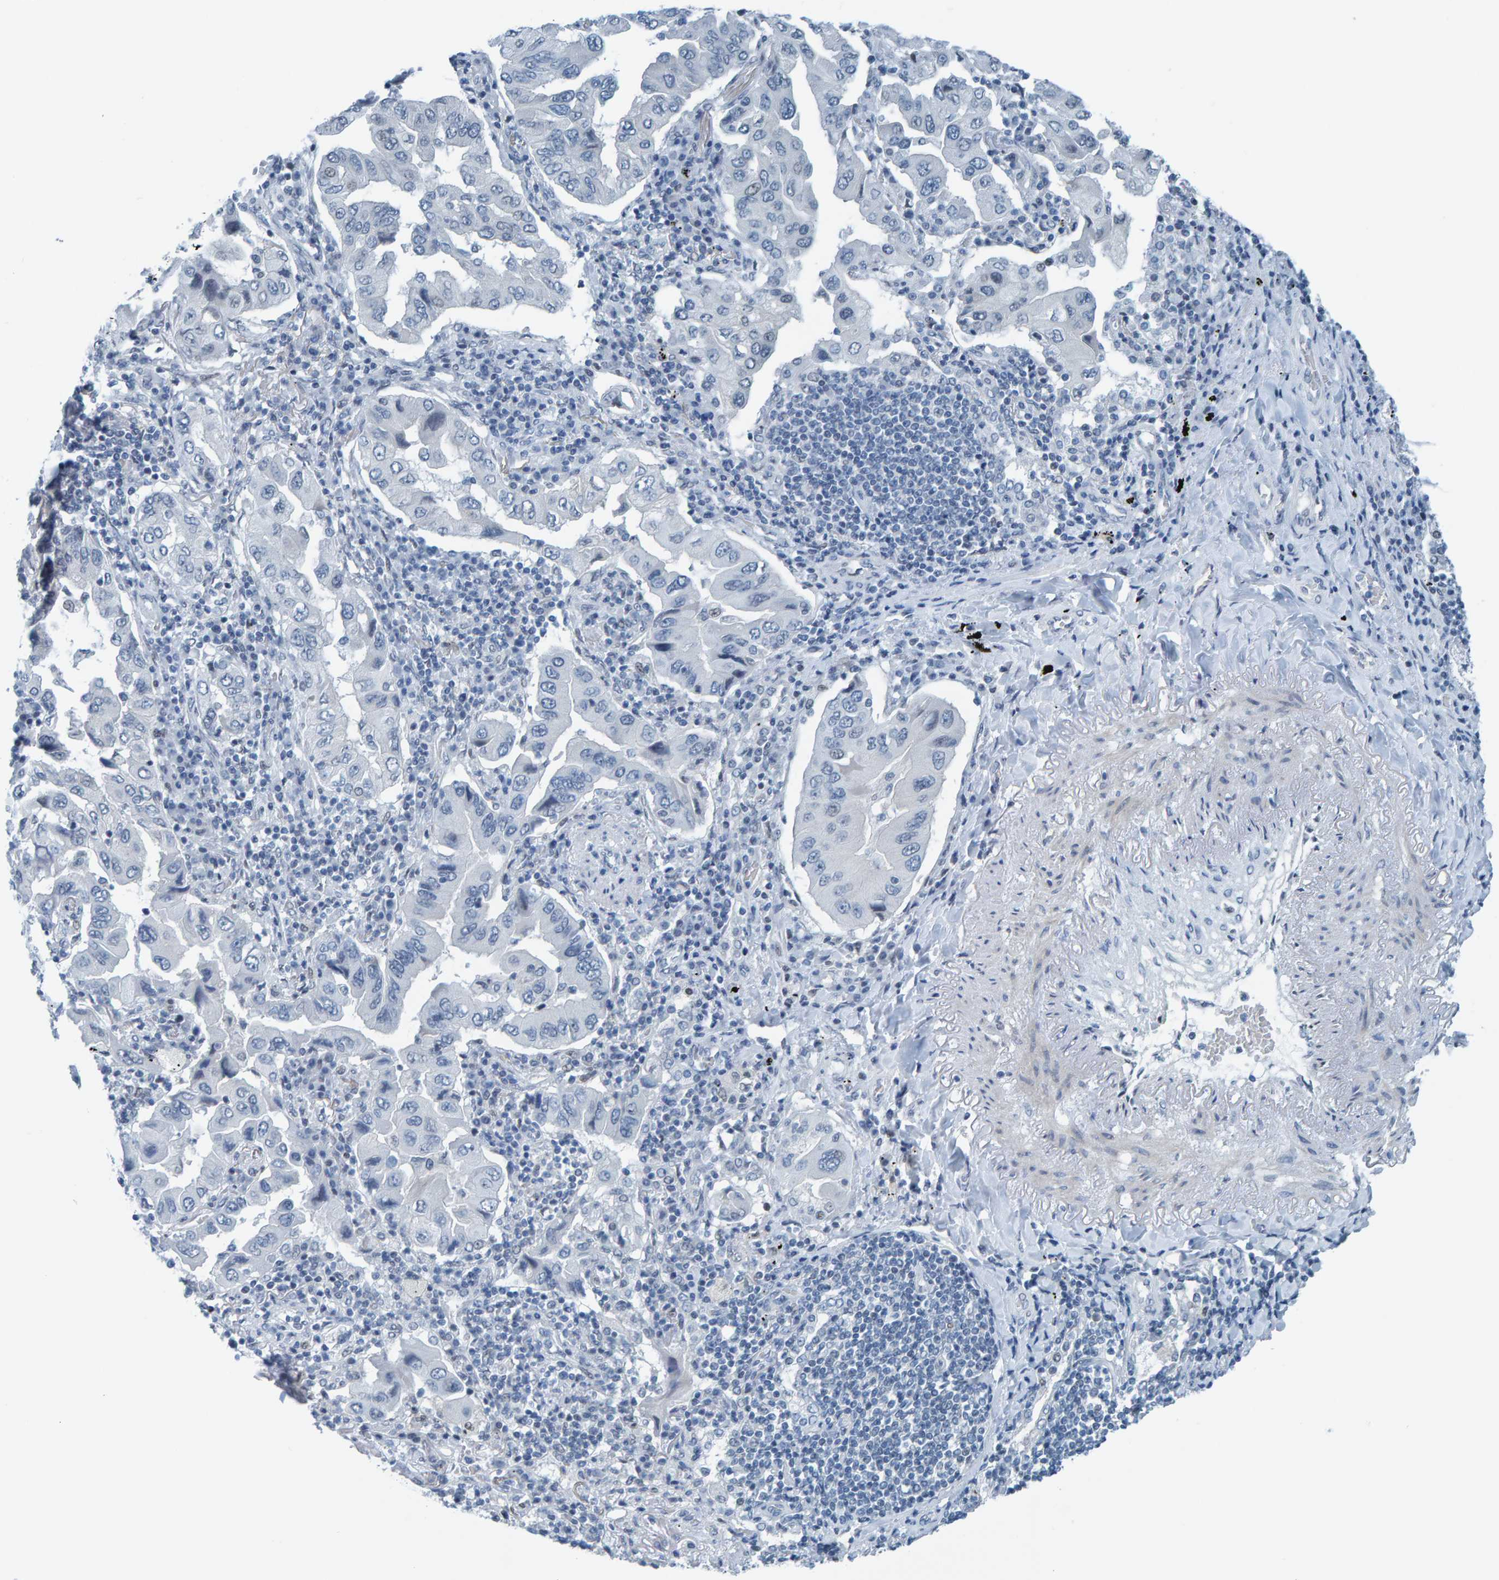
{"staining": {"intensity": "negative", "quantity": "none", "location": "none"}, "tissue": "lung cancer", "cell_type": "Tumor cells", "image_type": "cancer", "snomed": [{"axis": "morphology", "description": "Adenocarcinoma, NOS"}, {"axis": "topography", "description": "Lung"}], "caption": "High power microscopy histopathology image of an immunohistochemistry (IHC) histopathology image of lung cancer (adenocarcinoma), revealing no significant positivity in tumor cells.", "gene": "CNP", "patient": {"sex": "female", "age": 65}}